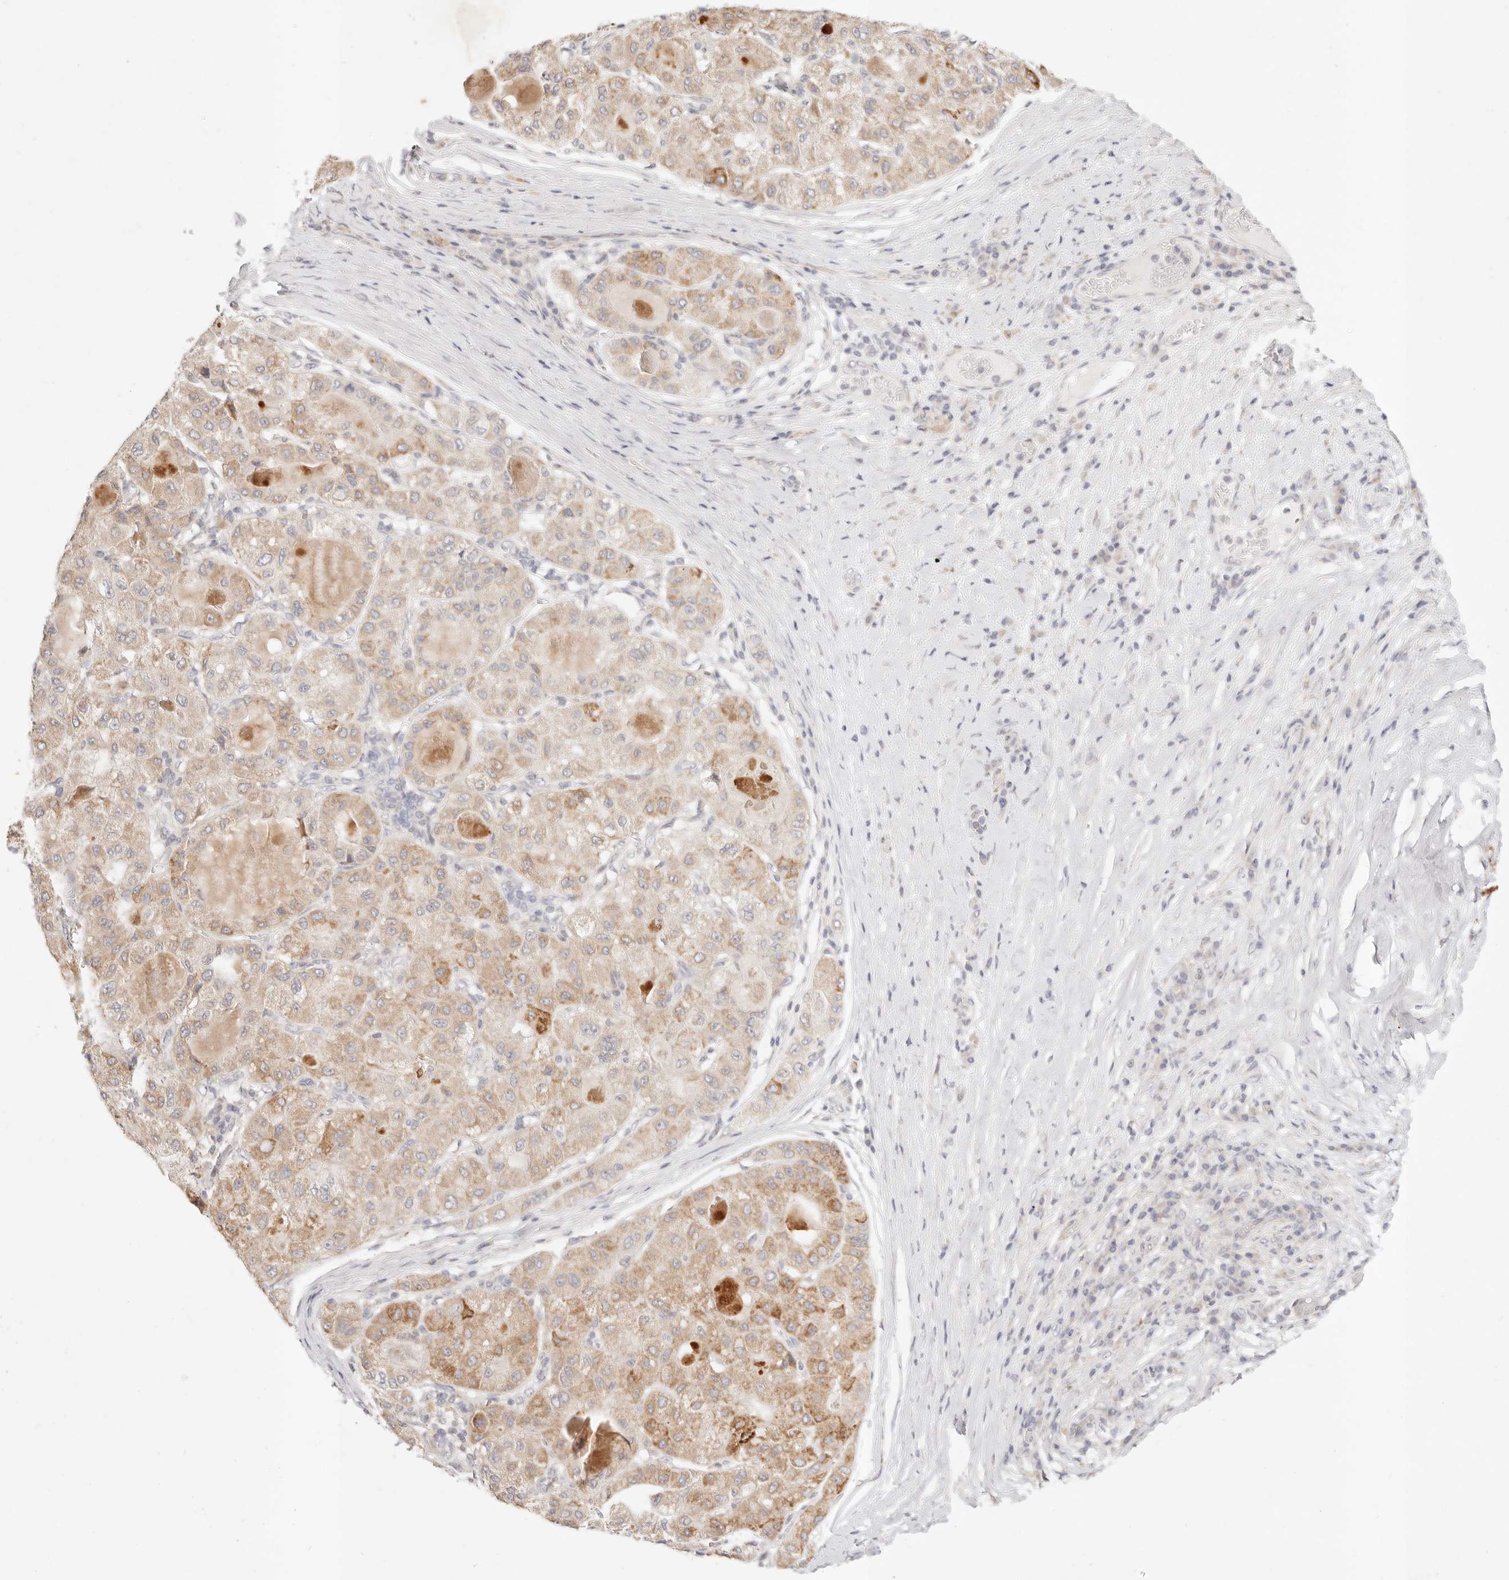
{"staining": {"intensity": "moderate", "quantity": ">75%", "location": "cytoplasmic/membranous"}, "tissue": "liver cancer", "cell_type": "Tumor cells", "image_type": "cancer", "snomed": [{"axis": "morphology", "description": "Carcinoma, Hepatocellular, NOS"}, {"axis": "topography", "description": "Liver"}], "caption": "Hepatocellular carcinoma (liver) stained with immunohistochemistry demonstrates moderate cytoplasmic/membranous expression in about >75% of tumor cells. (IHC, brightfield microscopy, high magnification).", "gene": "GPR156", "patient": {"sex": "male", "age": 80}}